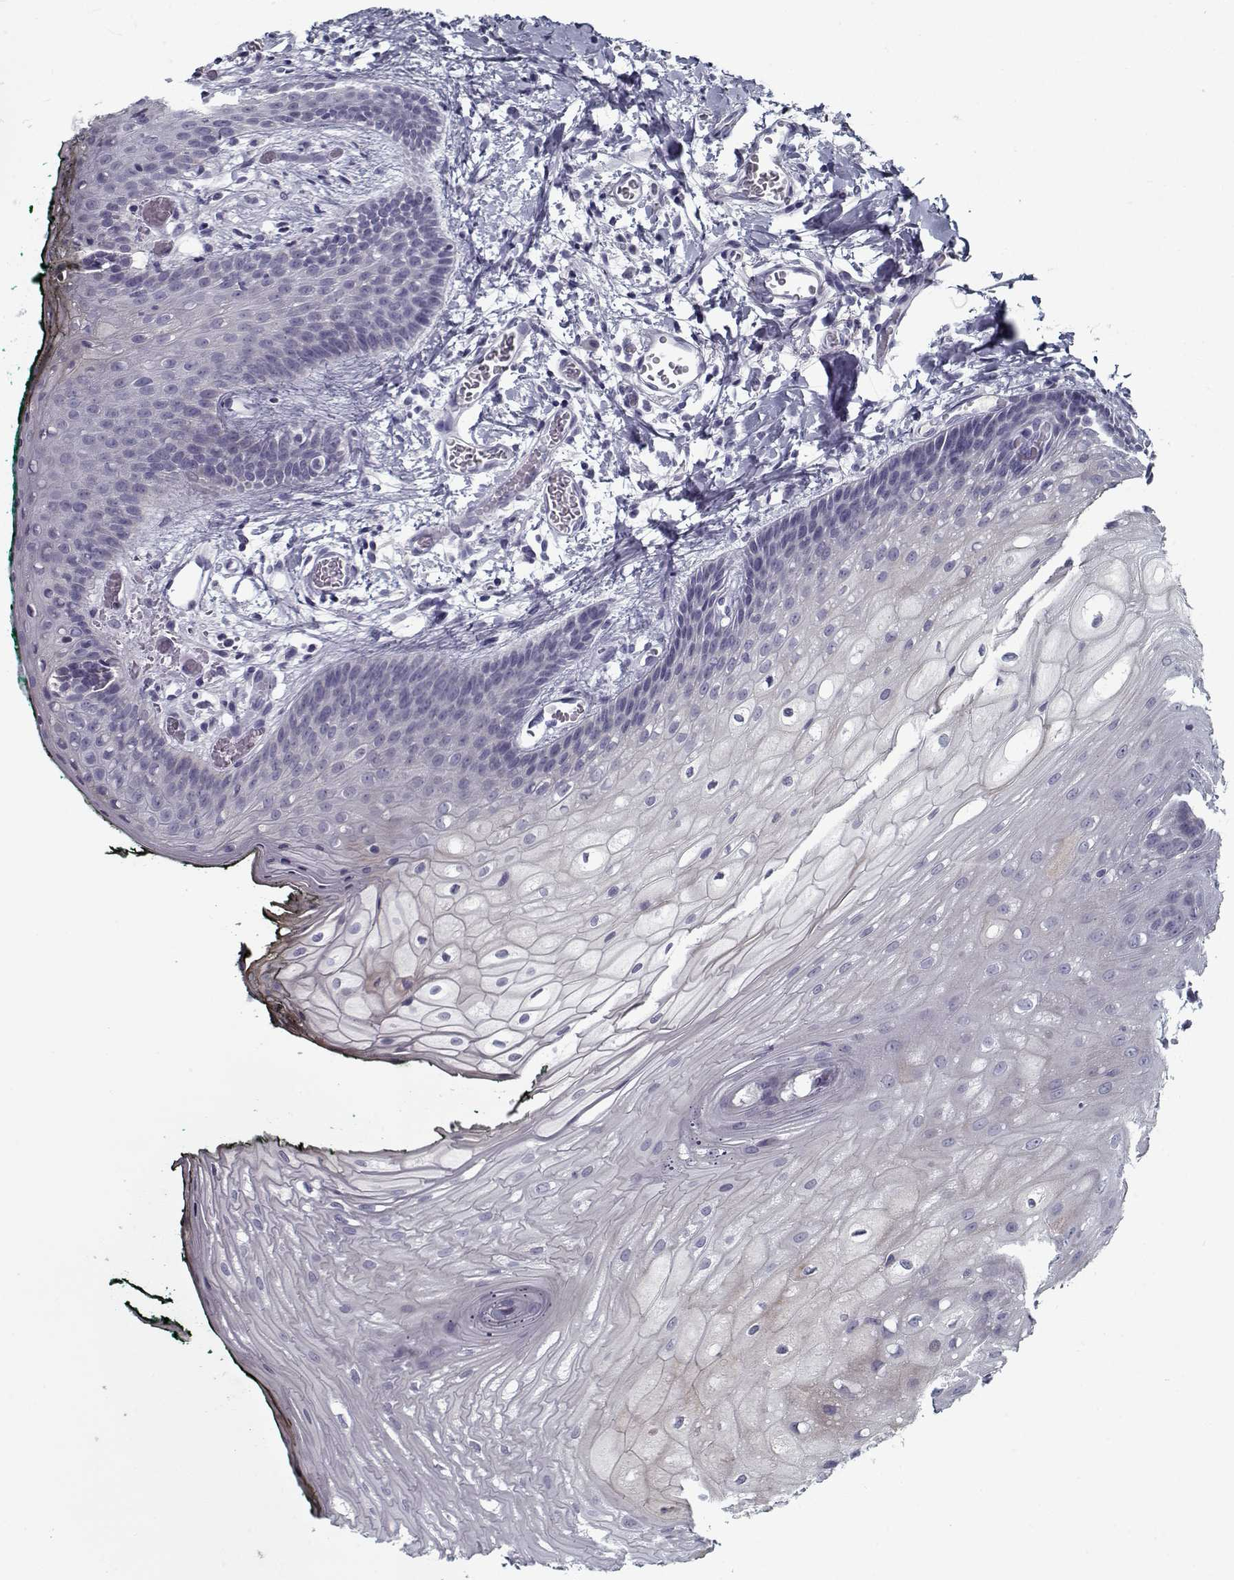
{"staining": {"intensity": "weak", "quantity": "<25%", "location": "cytoplasmic/membranous"}, "tissue": "oral mucosa", "cell_type": "Squamous epithelial cells", "image_type": "normal", "snomed": [{"axis": "morphology", "description": "Normal tissue, NOS"}, {"axis": "topography", "description": "Oral tissue"}, {"axis": "topography", "description": "Head-Neck"}], "caption": "IHC of unremarkable human oral mucosa displays no staining in squamous epithelial cells. (DAB (3,3'-diaminobenzidine) IHC, high magnification).", "gene": "DDX25", "patient": {"sex": "female", "age": 68}}